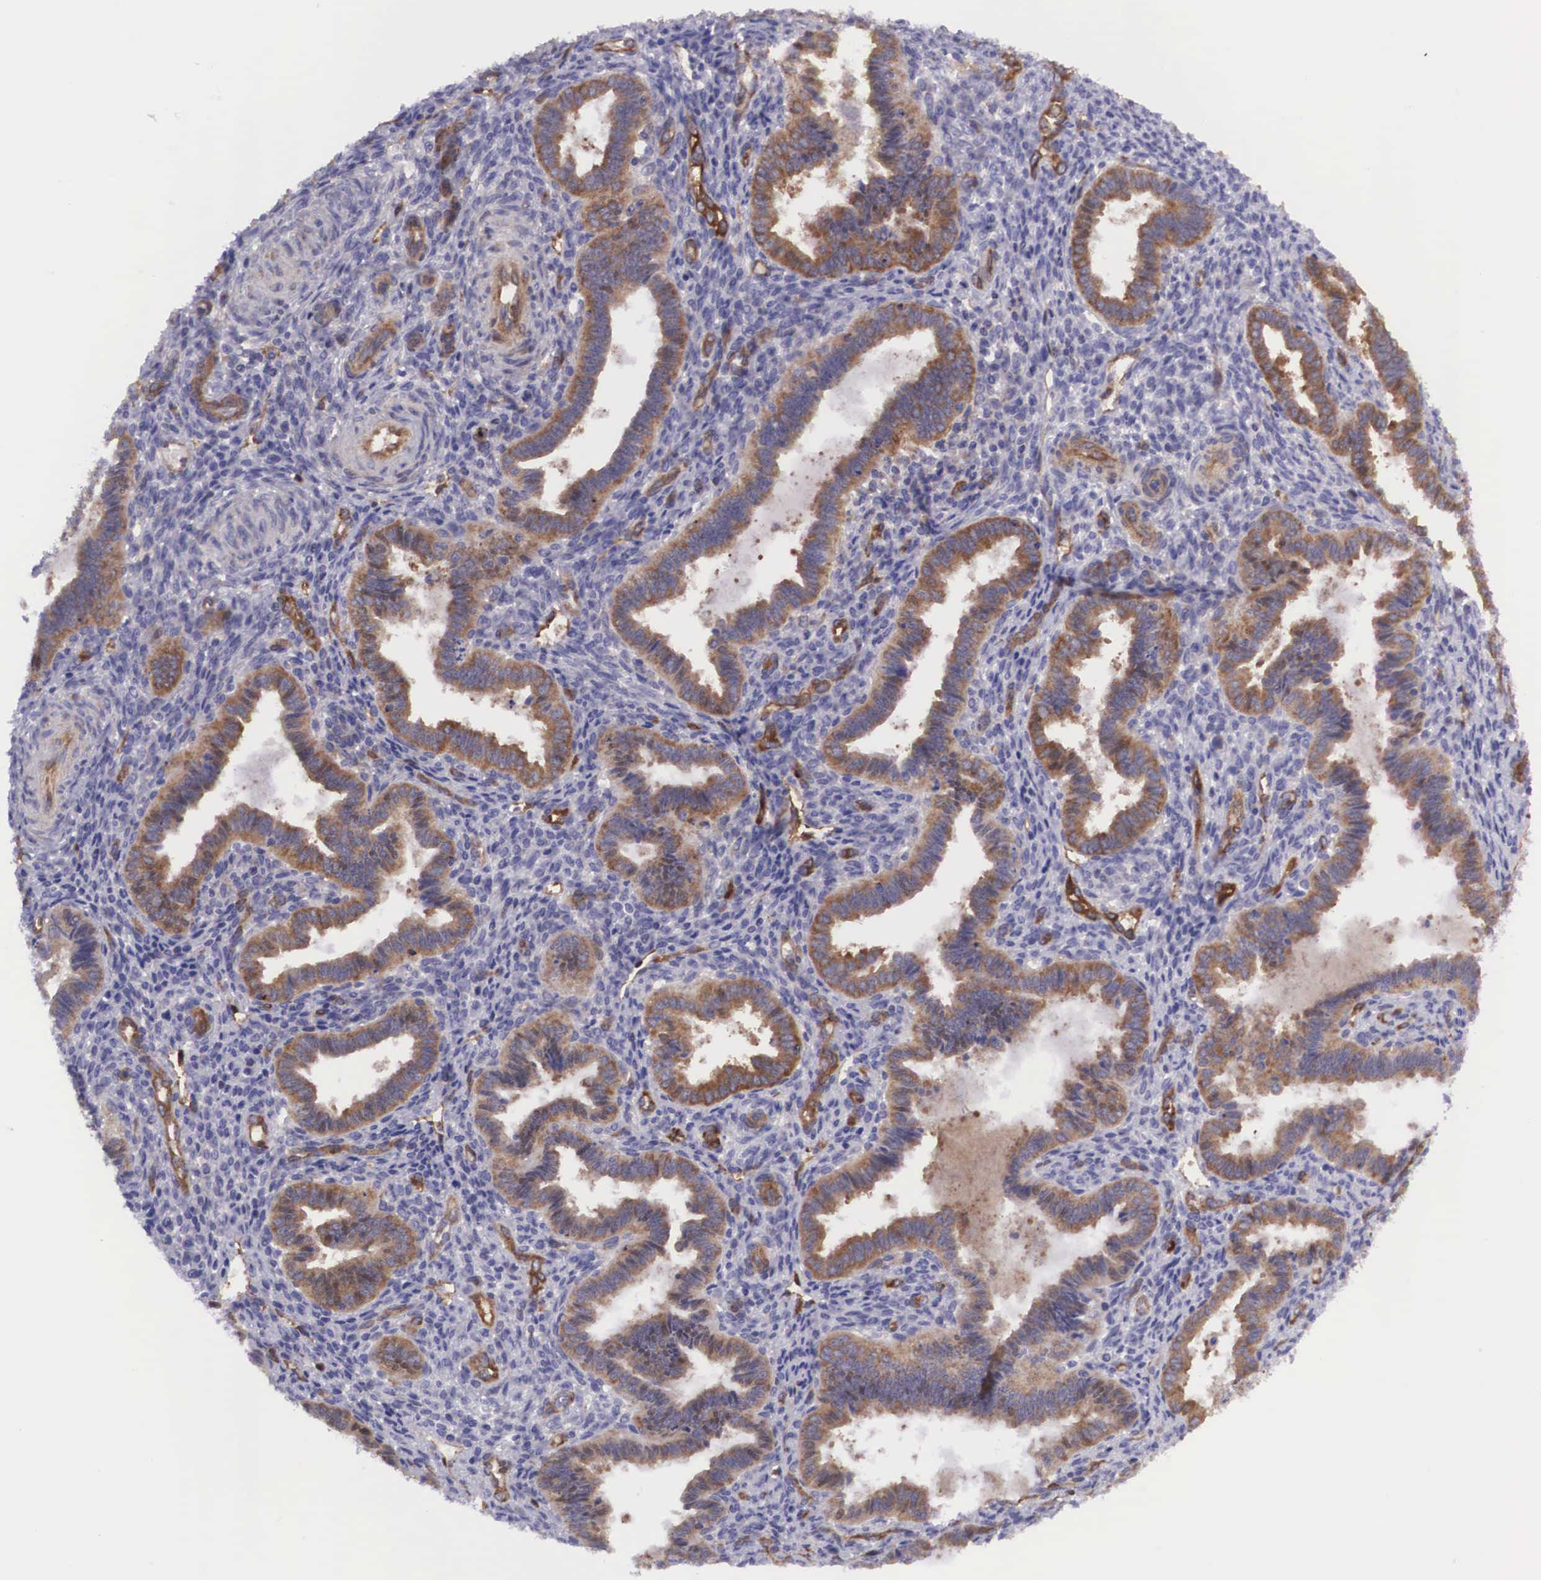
{"staining": {"intensity": "negative", "quantity": "none", "location": "none"}, "tissue": "endometrium", "cell_type": "Cells in endometrial stroma", "image_type": "normal", "snomed": [{"axis": "morphology", "description": "Normal tissue, NOS"}, {"axis": "topography", "description": "Endometrium"}], "caption": "DAB (3,3'-diaminobenzidine) immunohistochemical staining of benign human endometrium demonstrates no significant expression in cells in endometrial stroma.", "gene": "BCAR1", "patient": {"sex": "female", "age": 36}}